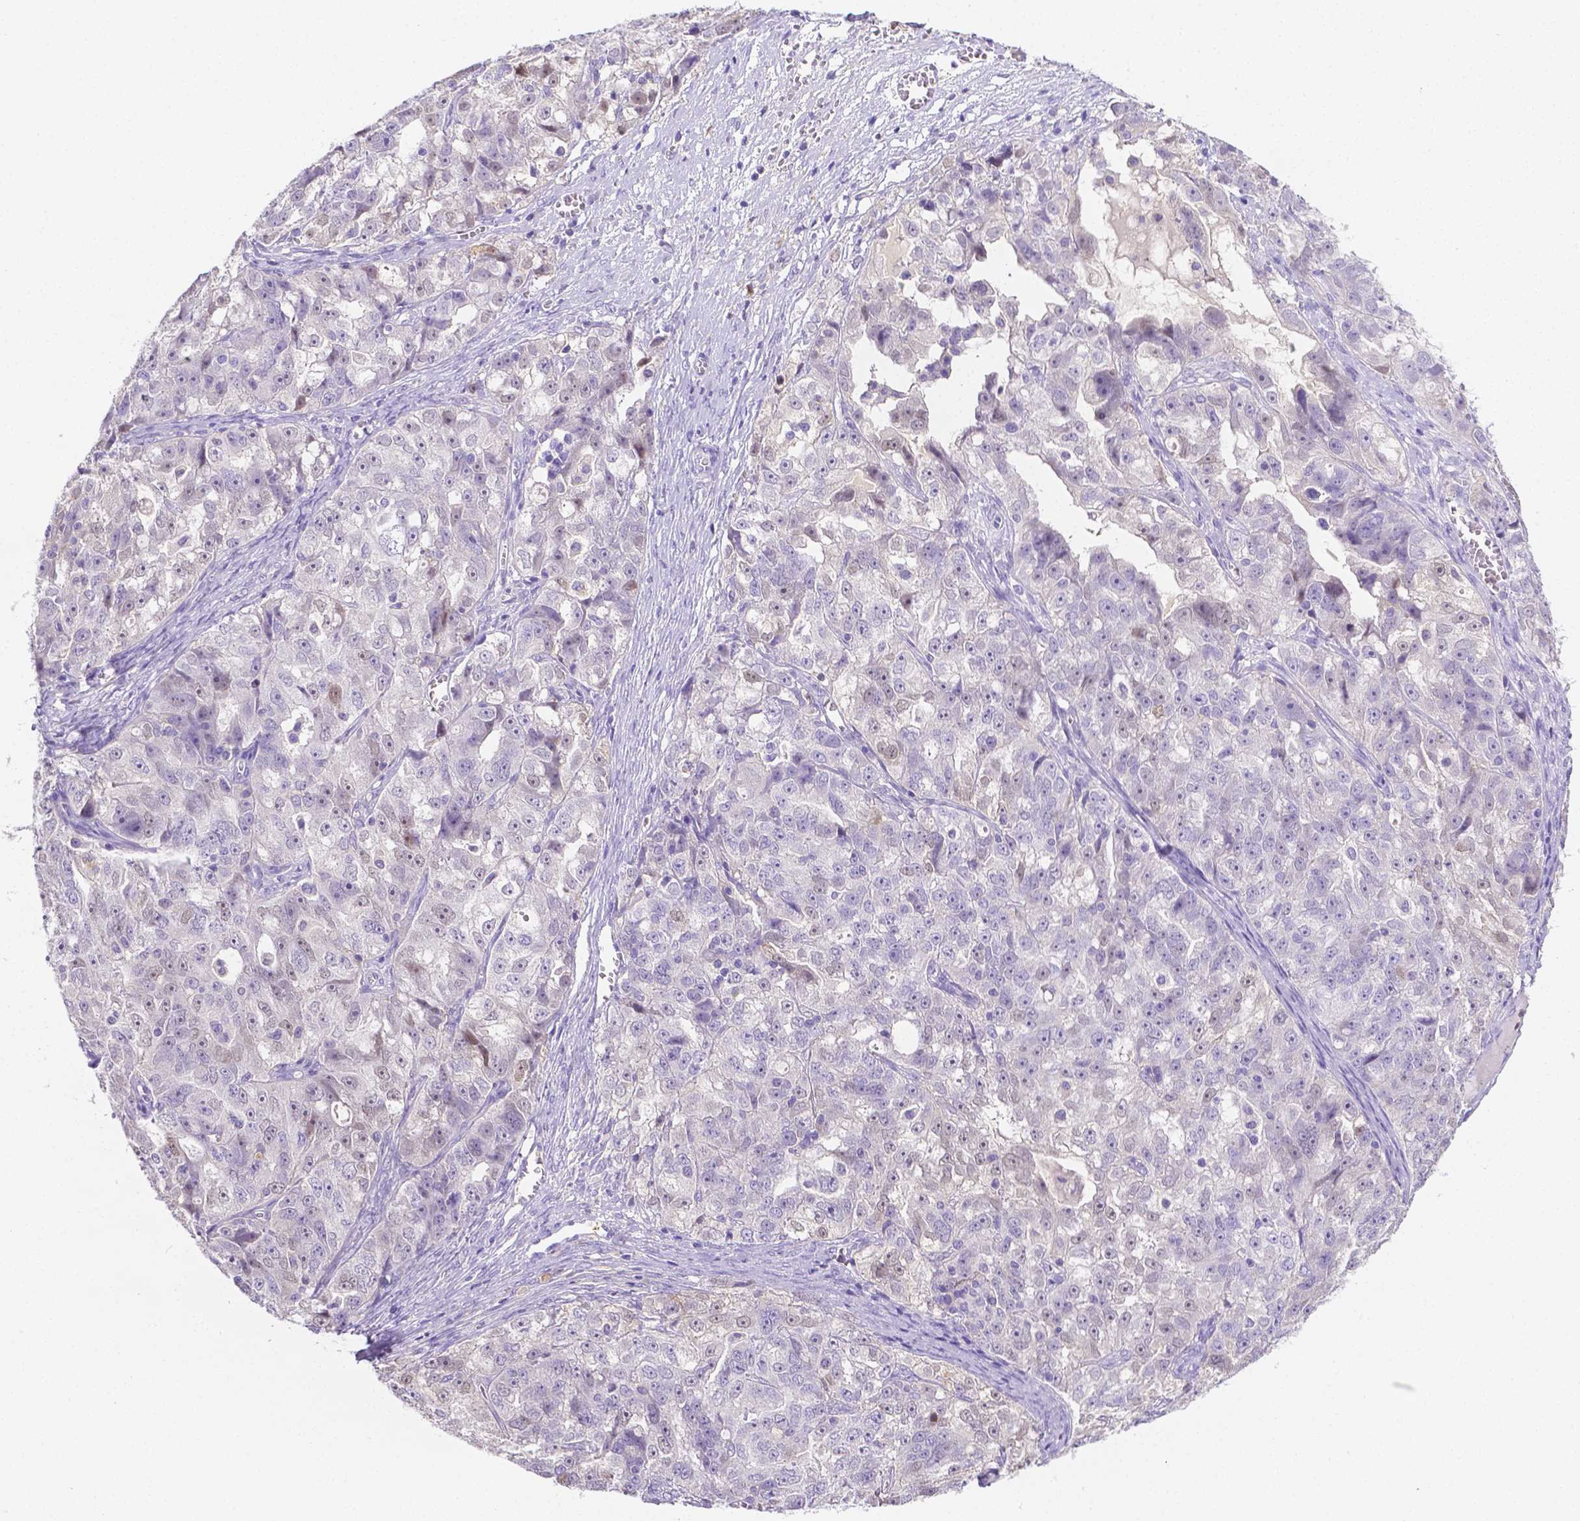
{"staining": {"intensity": "negative", "quantity": "none", "location": "none"}, "tissue": "ovarian cancer", "cell_type": "Tumor cells", "image_type": "cancer", "snomed": [{"axis": "morphology", "description": "Cystadenocarcinoma, serous, NOS"}, {"axis": "topography", "description": "Ovary"}], "caption": "Immunohistochemical staining of human ovarian cancer demonstrates no significant positivity in tumor cells.", "gene": "NXPH2", "patient": {"sex": "female", "age": 51}}